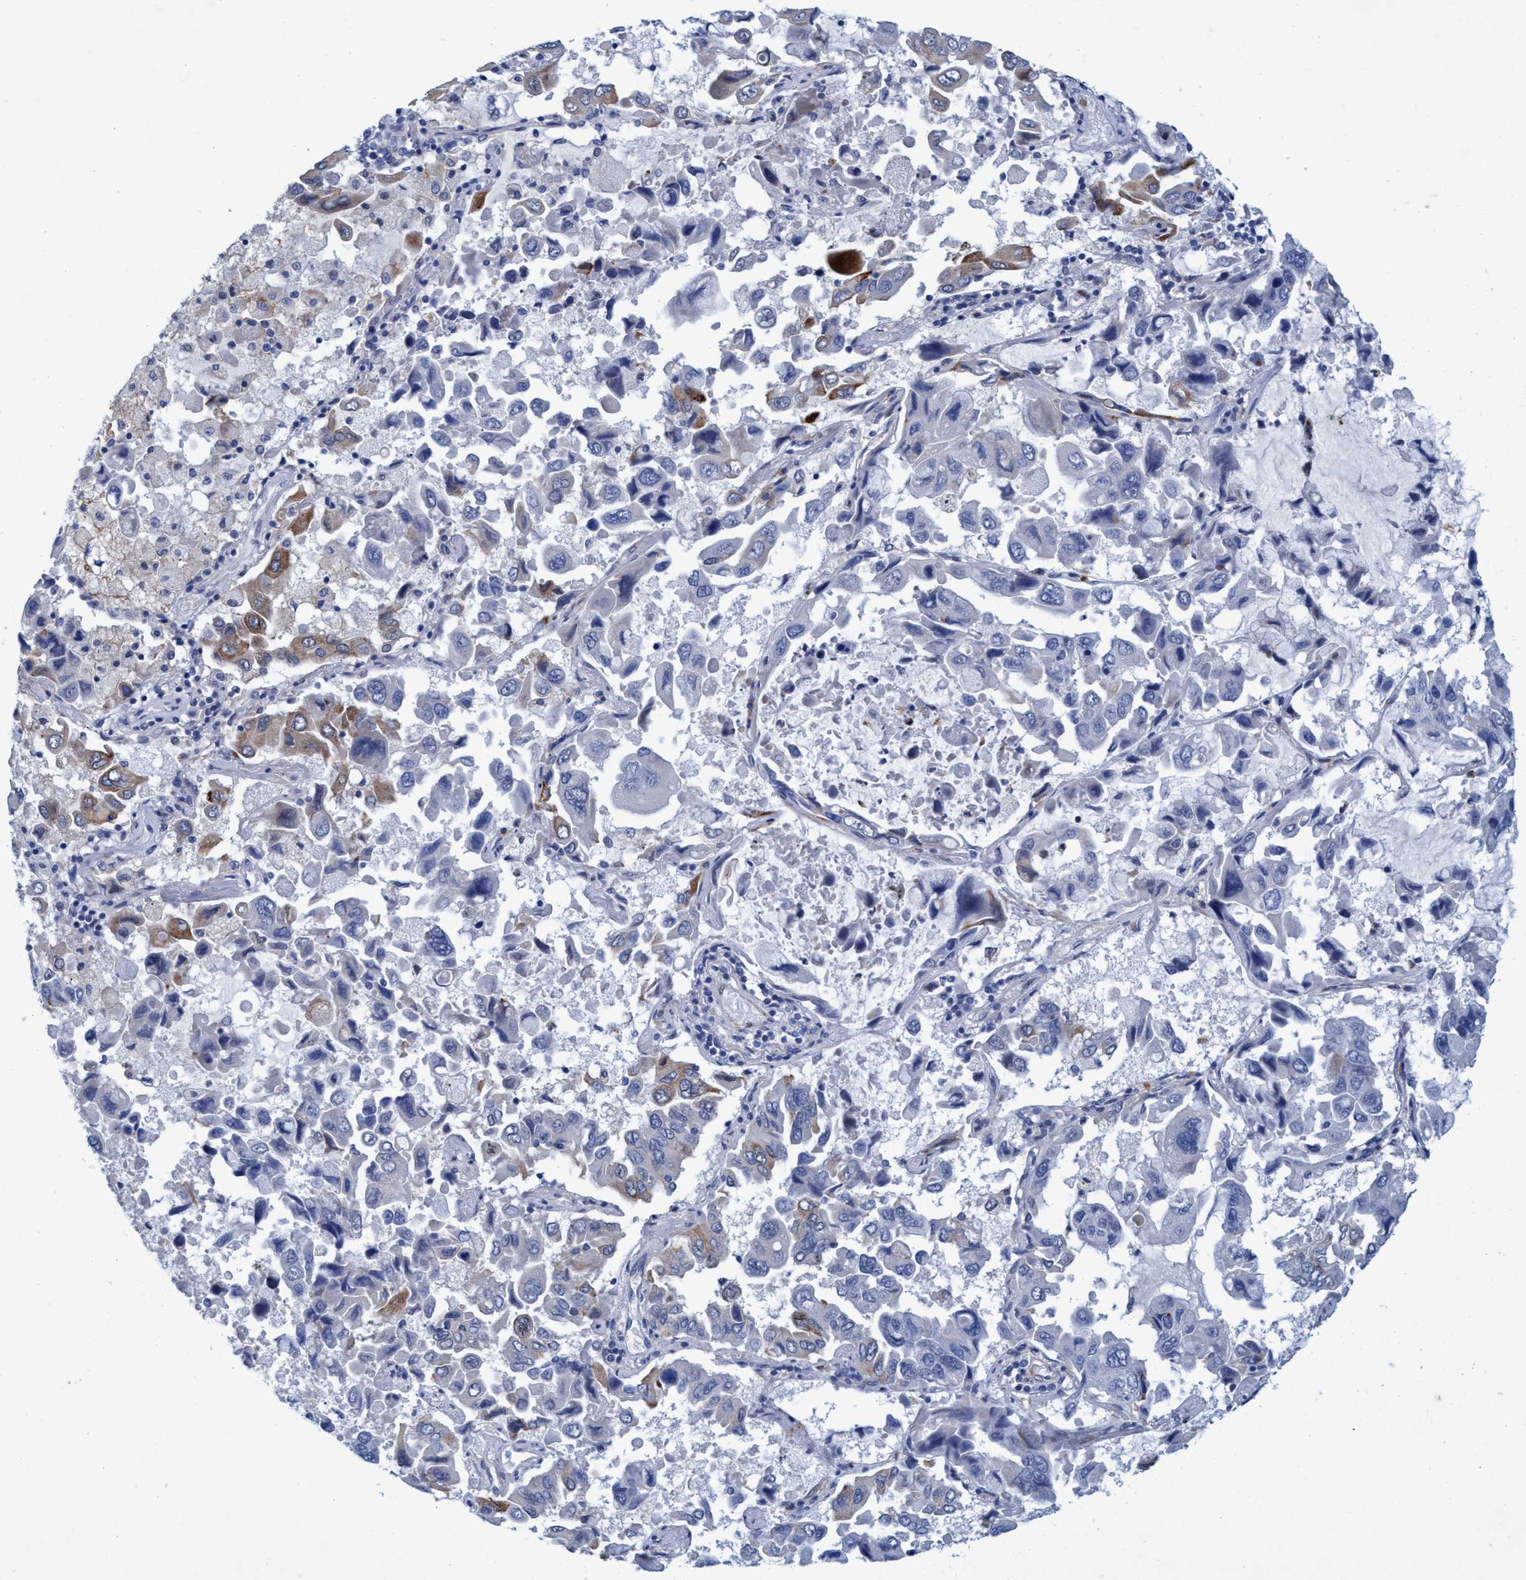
{"staining": {"intensity": "negative", "quantity": "none", "location": "none"}, "tissue": "lung cancer", "cell_type": "Tumor cells", "image_type": "cancer", "snomed": [{"axis": "morphology", "description": "Adenocarcinoma, NOS"}, {"axis": "topography", "description": "Lung"}], "caption": "IHC micrograph of adenocarcinoma (lung) stained for a protein (brown), which exhibits no expression in tumor cells.", "gene": "SLC43A2", "patient": {"sex": "male", "age": 64}}